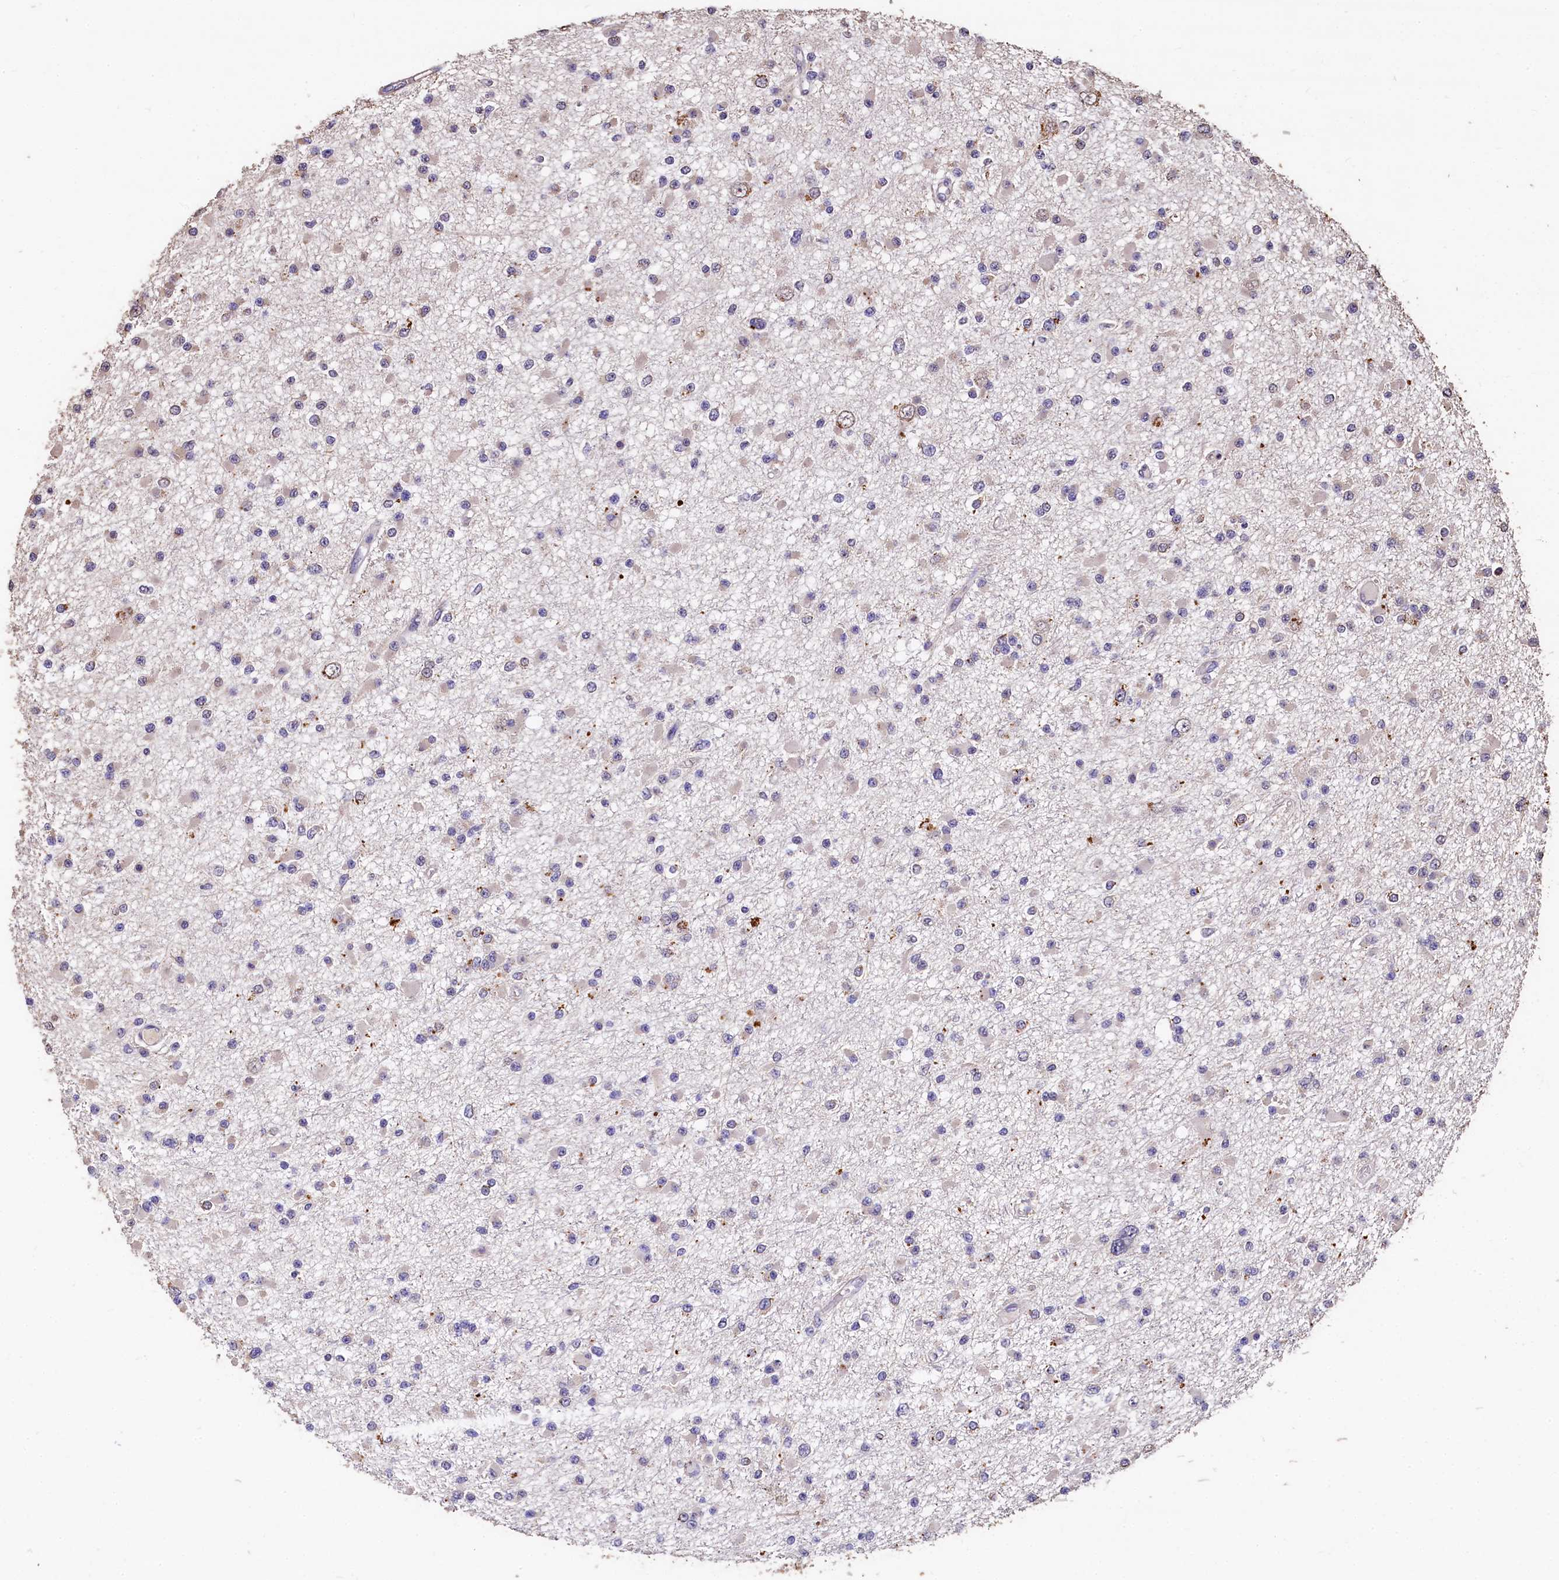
{"staining": {"intensity": "negative", "quantity": "none", "location": "none"}, "tissue": "glioma", "cell_type": "Tumor cells", "image_type": "cancer", "snomed": [{"axis": "morphology", "description": "Glioma, malignant, Low grade"}, {"axis": "topography", "description": "Brain"}], "caption": "High power microscopy photomicrograph of an immunohistochemistry (IHC) micrograph of malignant glioma (low-grade), revealing no significant positivity in tumor cells.", "gene": "LSM4", "patient": {"sex": "female", "age": 22}}